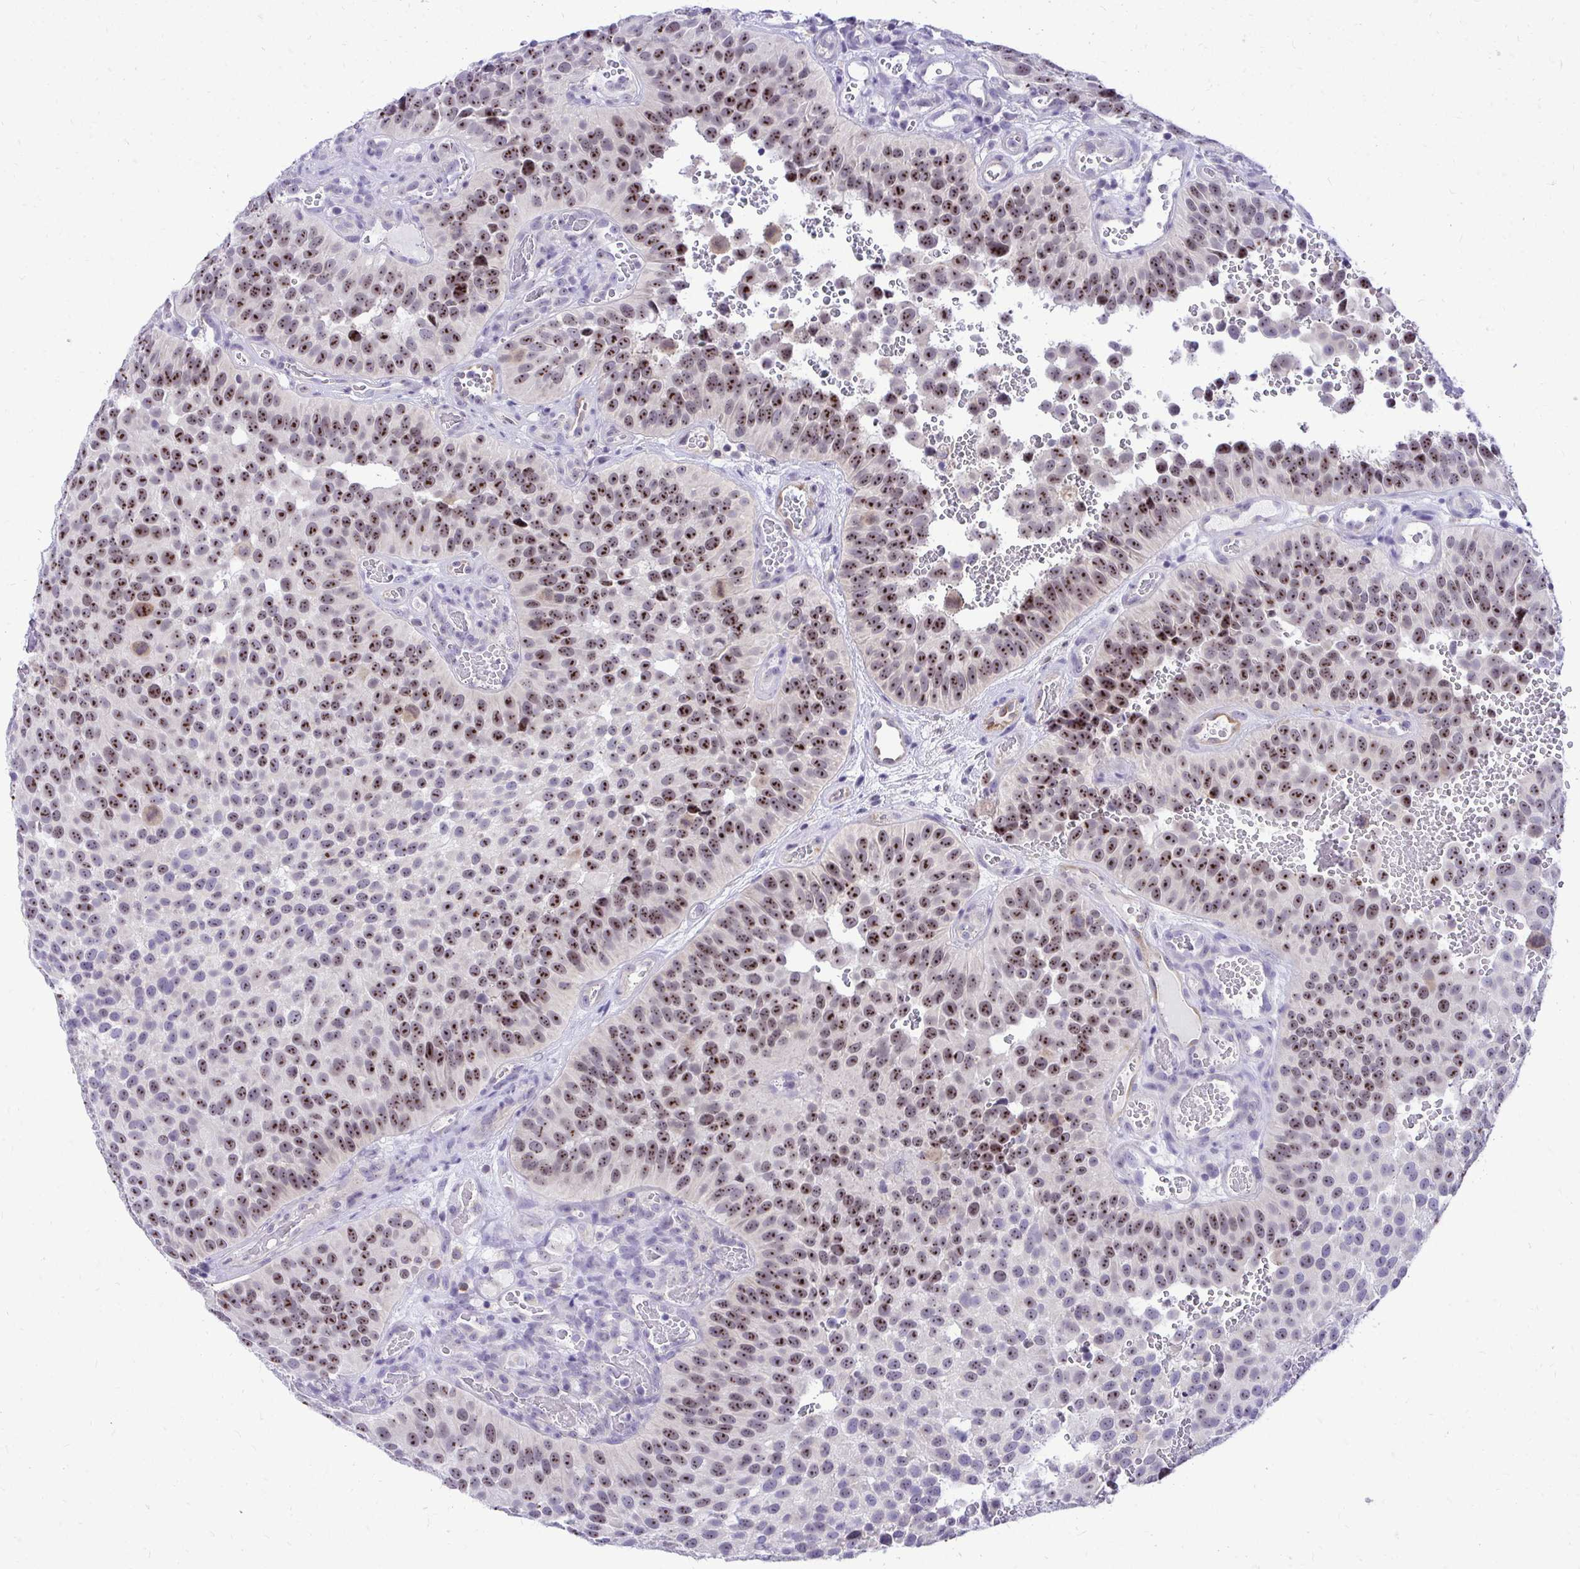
{"staining": {"intensity": "moderate", "quantity": ">75%", "location": "nuclear"}, "tissue": "urothelial cancer", "cell_type": "Tumor cells", "image_type": "cancer", "snomed": [{"axis": "morphology", "description": "Urothelial carcinoma, Low grade"}, {"axis": "topography", "description": "Urinary bladder"}], "caption": "Urothelial cancer stained for a protein exhibits moderate nuclear positivity in tumor cells. The protein of interest is stained brown, and the nuclei are stained in blue (DAB IHC with brightfield microscopy, high magnification).", "gene": "NIFK", "patient": {"sex": "male", "age": 76}}